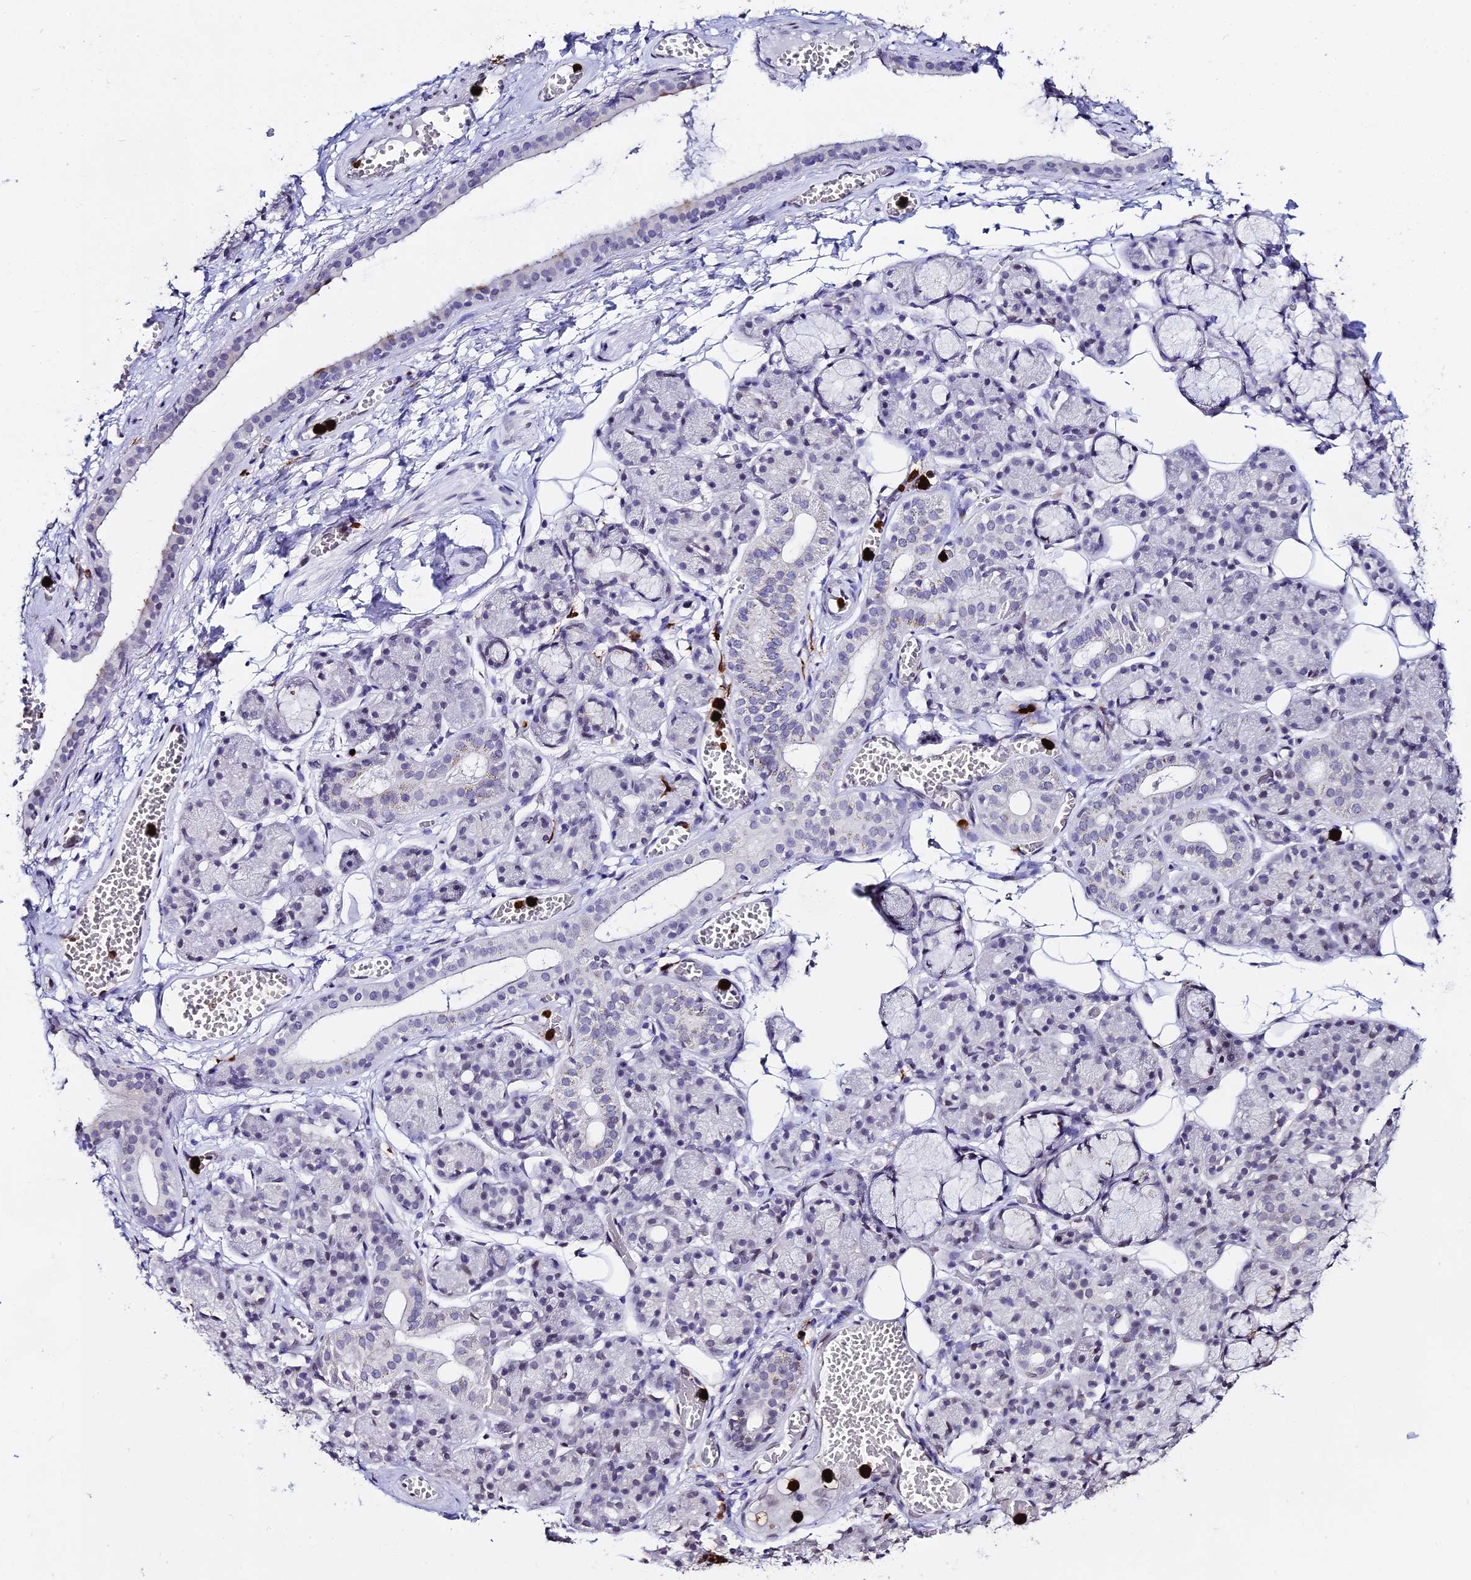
{"staining": {"intensity": "negative", "quantity": "none", "location": "none"}, "tissue": "salivary gland", "cell_type": "Glandular cells", "image_type": "normal", "snomed": [{"axis": "morphology", "description": "Normal tissue, NOS"}, {"axis": "topography", "description": "Salivary gland"}], "caption": "This is a image of immunohistochemistry staining of benign salivary gland, which shows no positivity in glandular cells.", "gene": "MCM10", "patient": {"sex": "male", "age": 63}}